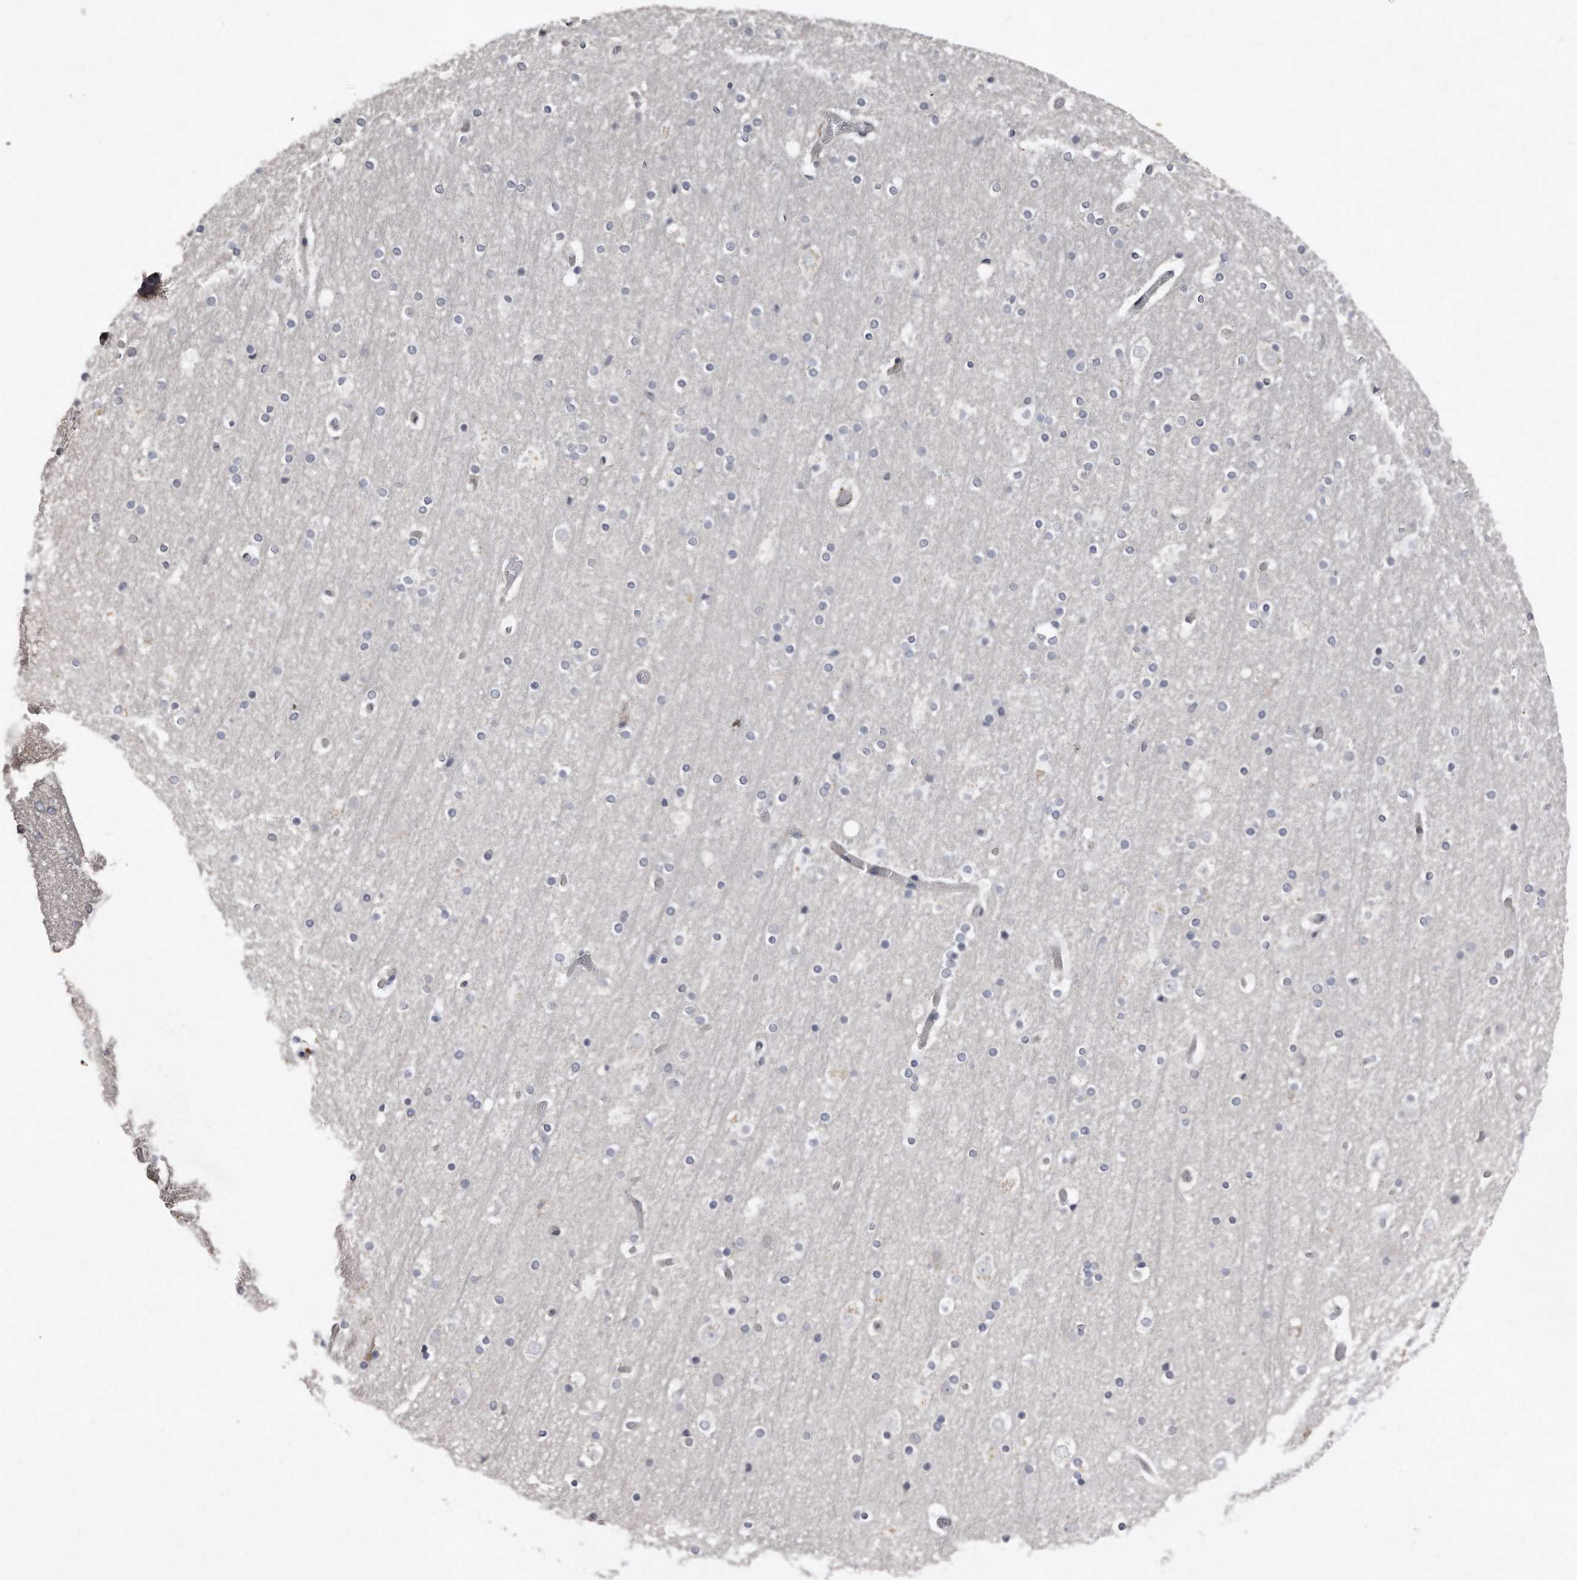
{"staining": {"intensity": "negative", "quantity": "none", "location": "none"}, "tissue": "cerebral cortex", "cell_type": "Endothelial cells", "image_type": "normal", "snomed": [{"axis": "morphology", "description": "Normal tissue, NOS"}, {"axis": "topography", "description": "Cerebral cortex"}], "caption": "This is a histopathology image of immunohistochemistry (IHC) staining of benign cerebral cortex, which shows no staining in endothelial cells. The staining is performed using DAB brown chromogen with nuclei counter-stained in using hematoxylin.", "gene": "LMOD1", "patient": {"sex": "male", "age": 57}}